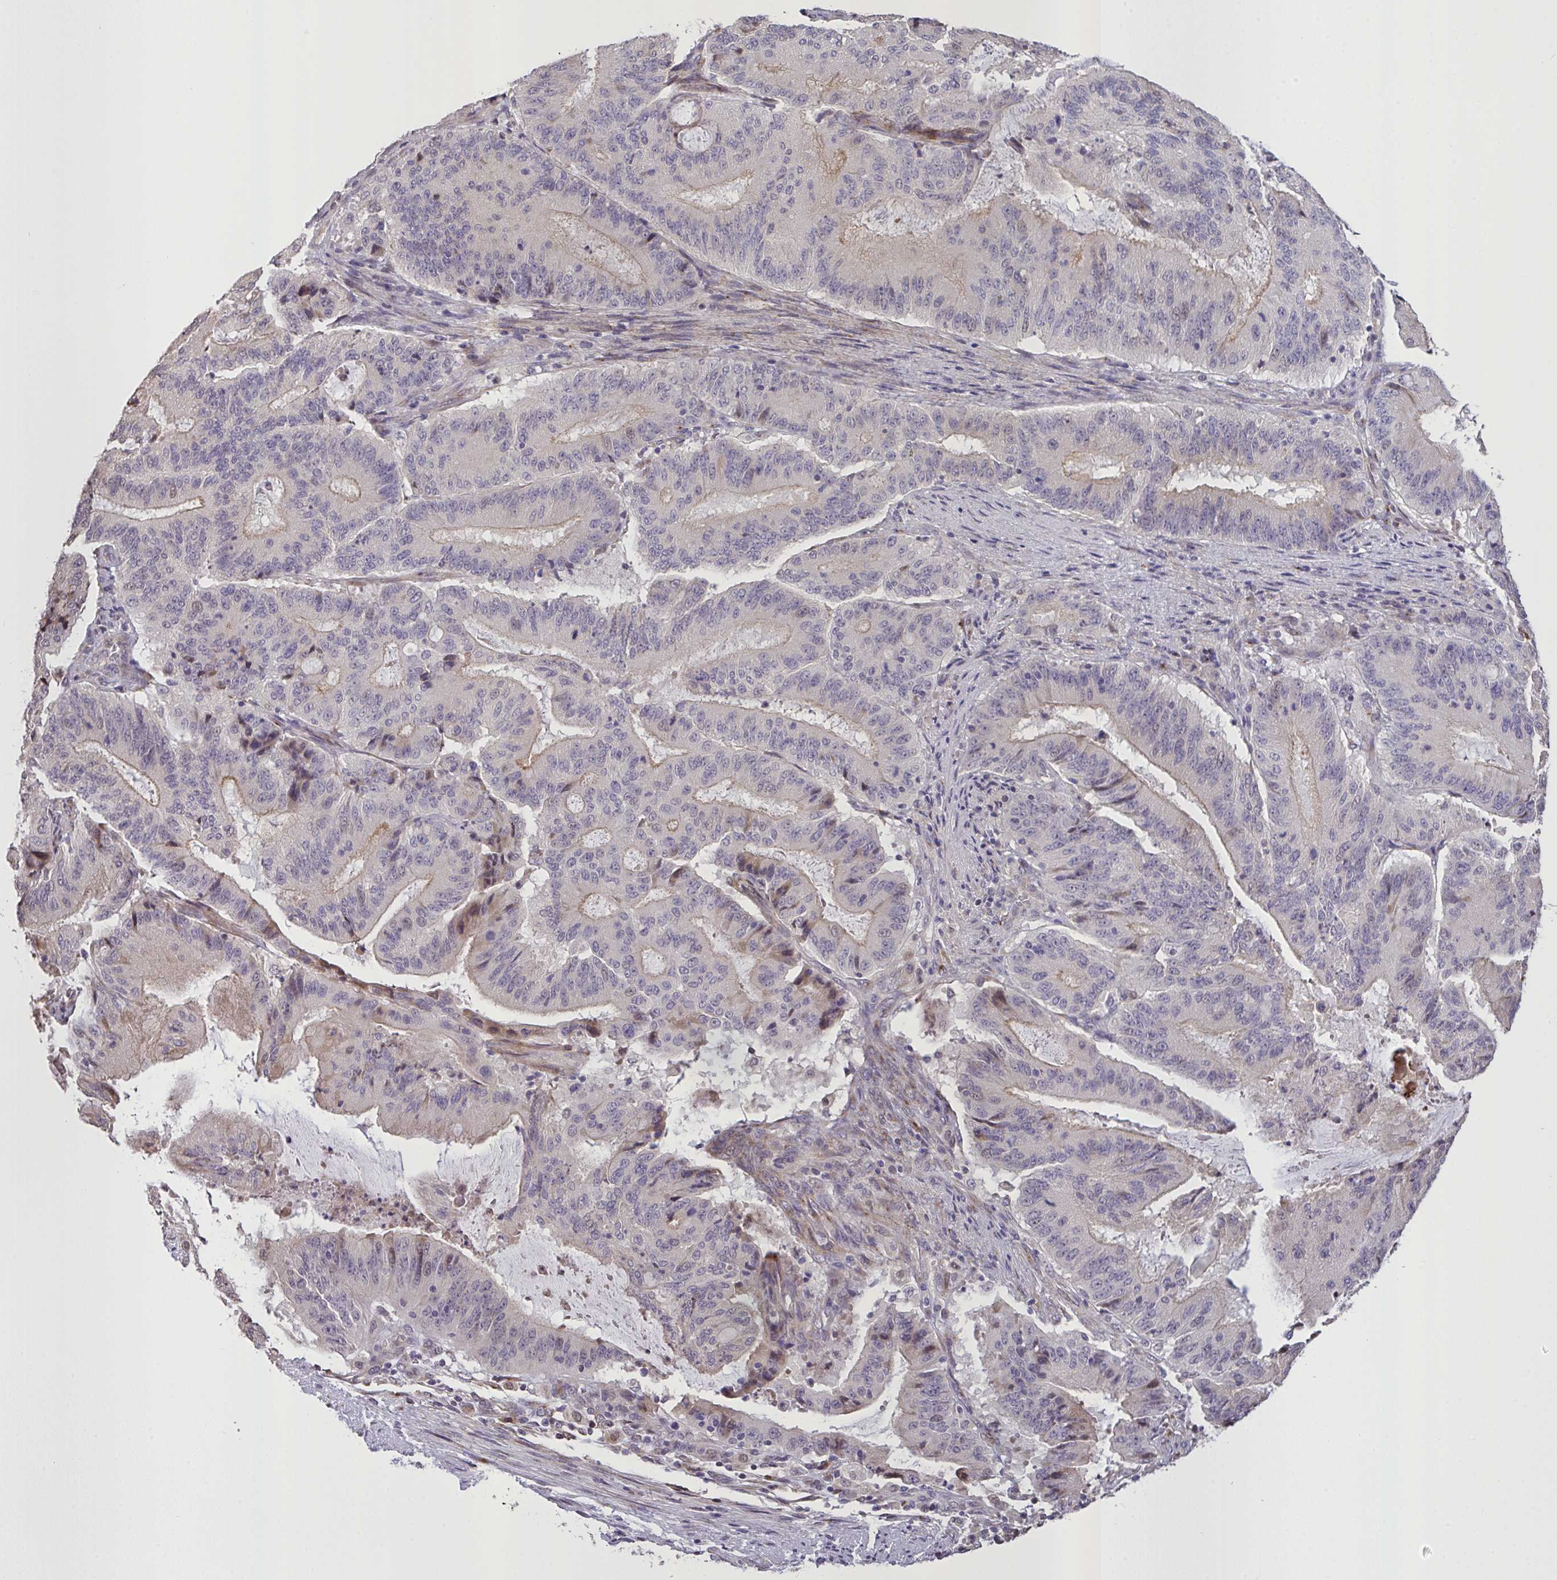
{"staining": {"intensity": "weak", "quantity": "<25%", "location": "cytoplasmic/membranous"}, "tissue": "liver cancer", "cell_type": "Tumor cells", "image_type": "cancer", "snomed": [{"axis": "morphology", "description": "Normal tissue, NOS"}, {"axis": "morphology", "description": "Cholangiocarcinoma"}, {"axis": "topography", "description": "Liver"}, {"axis": "topography", "description": "Peripheral nerve tissue"}], "caption": "High magnification brightfield microscopy of cholangiocarcinoma (liver) stained with DAB (brown) and counterstained with hematoxylin (blue): tumor cells show no significant staining. The staining was performed using DAB (3,3'-diaminobenzidine) to visualize the protein expression in brown, while the nuclei were stained in blue with hematoxylin (Magnification: 20x).", "gene": "MRGPRX2", "patient": {"sex": "female", "age": 73}}